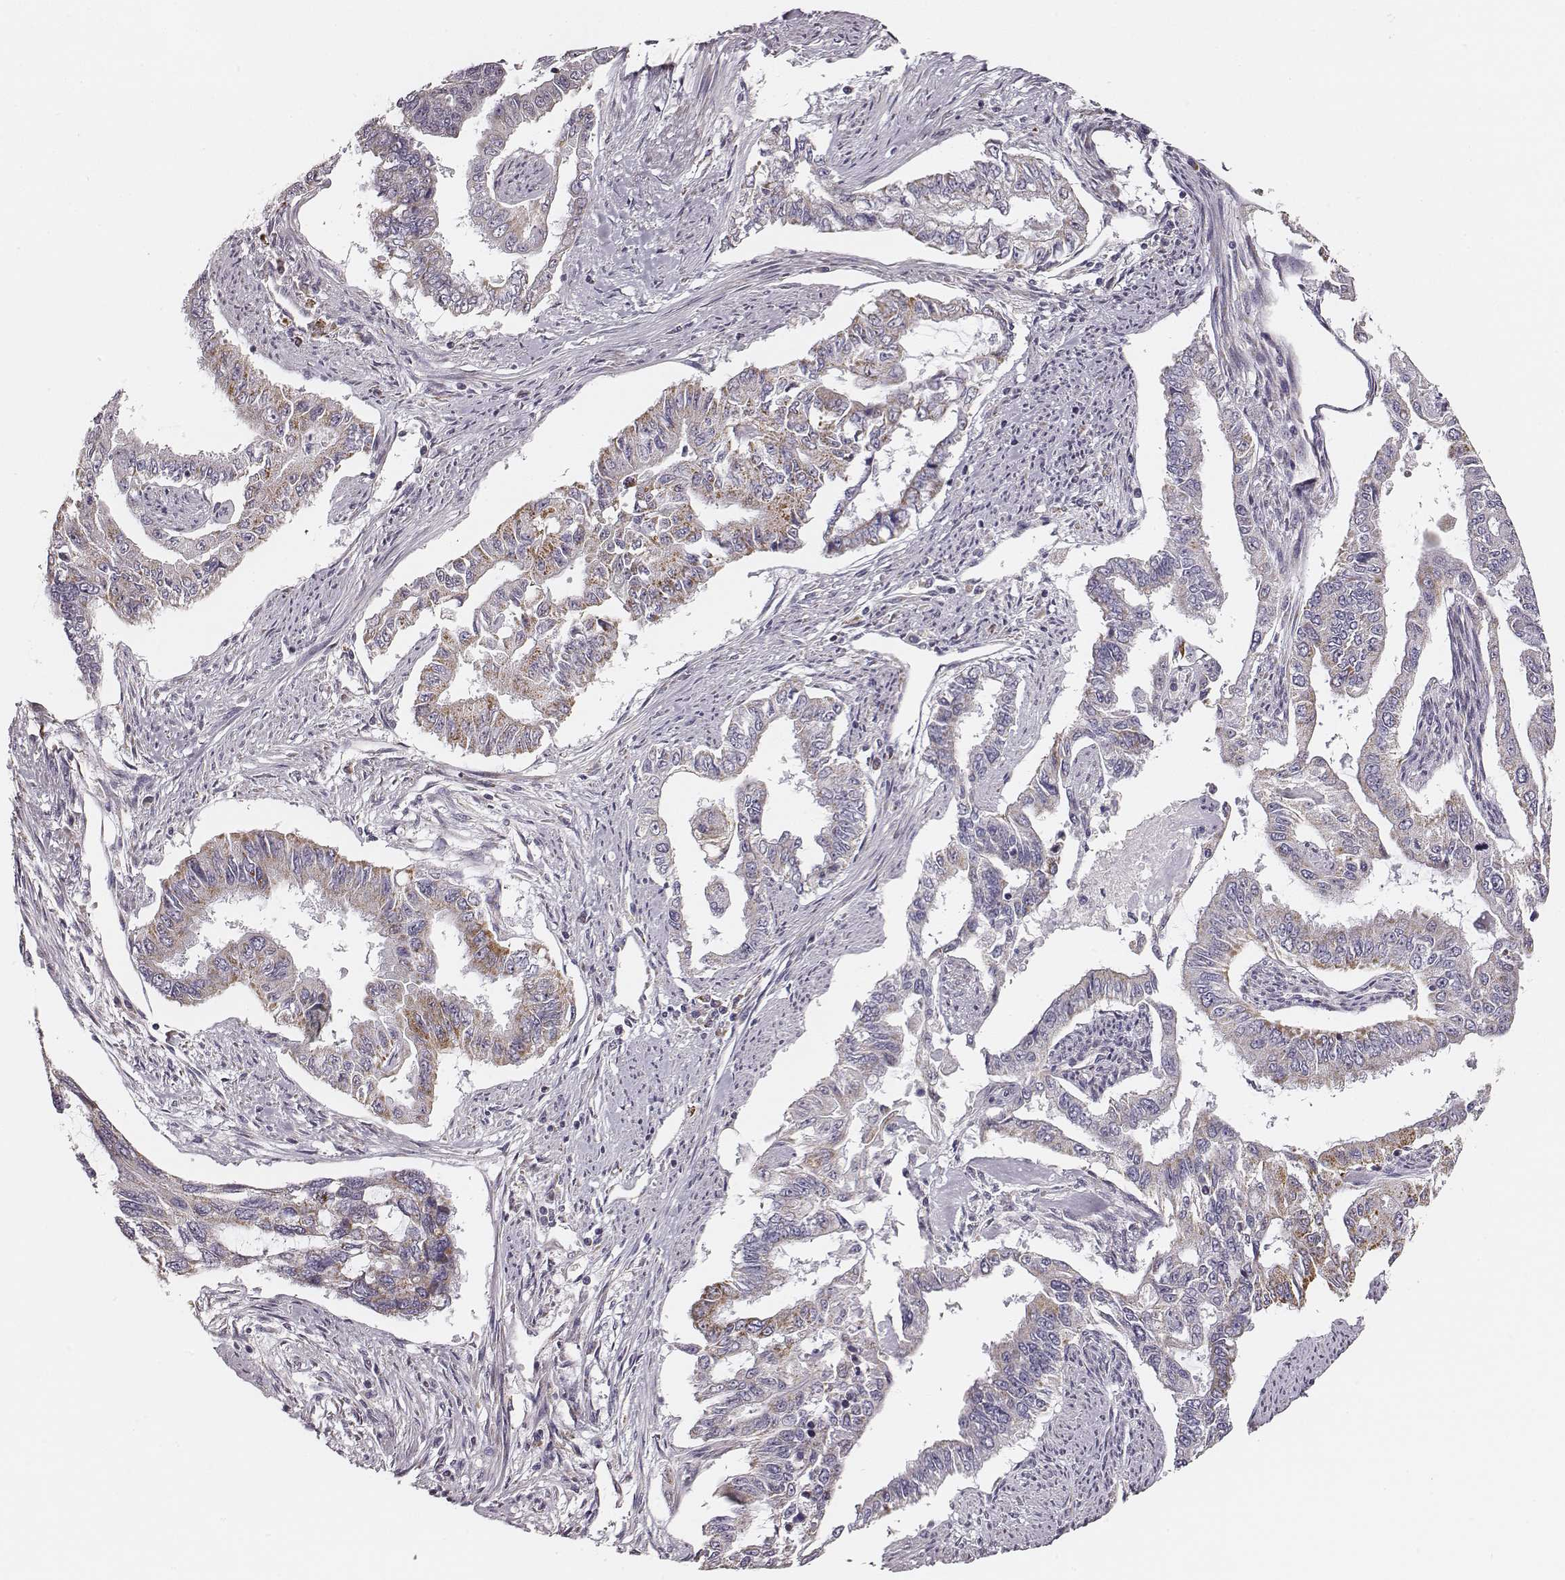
{"staining": {"intensity": "moderate", "quantity": "<25%", "location": "cytoplasmic/membranous"}, "tissue": "endometrial cancer", "cell_type": "Tumor cells", "image_type": "cancer", "snomed": [{"axis": "morphology", "description": "Adenocarcinoma, NOS"}, {"axis": "topography", "description": "Uterus"}], "caption": "Moderate cytoplasmic/membranous staining for a protein is seen in about <25% of tumor cells of endometrial adenocarcinoma using immunohistochemistry (IHC).", "gene": "UBL4B", "patient": {"sex": "female", "age": 59}}